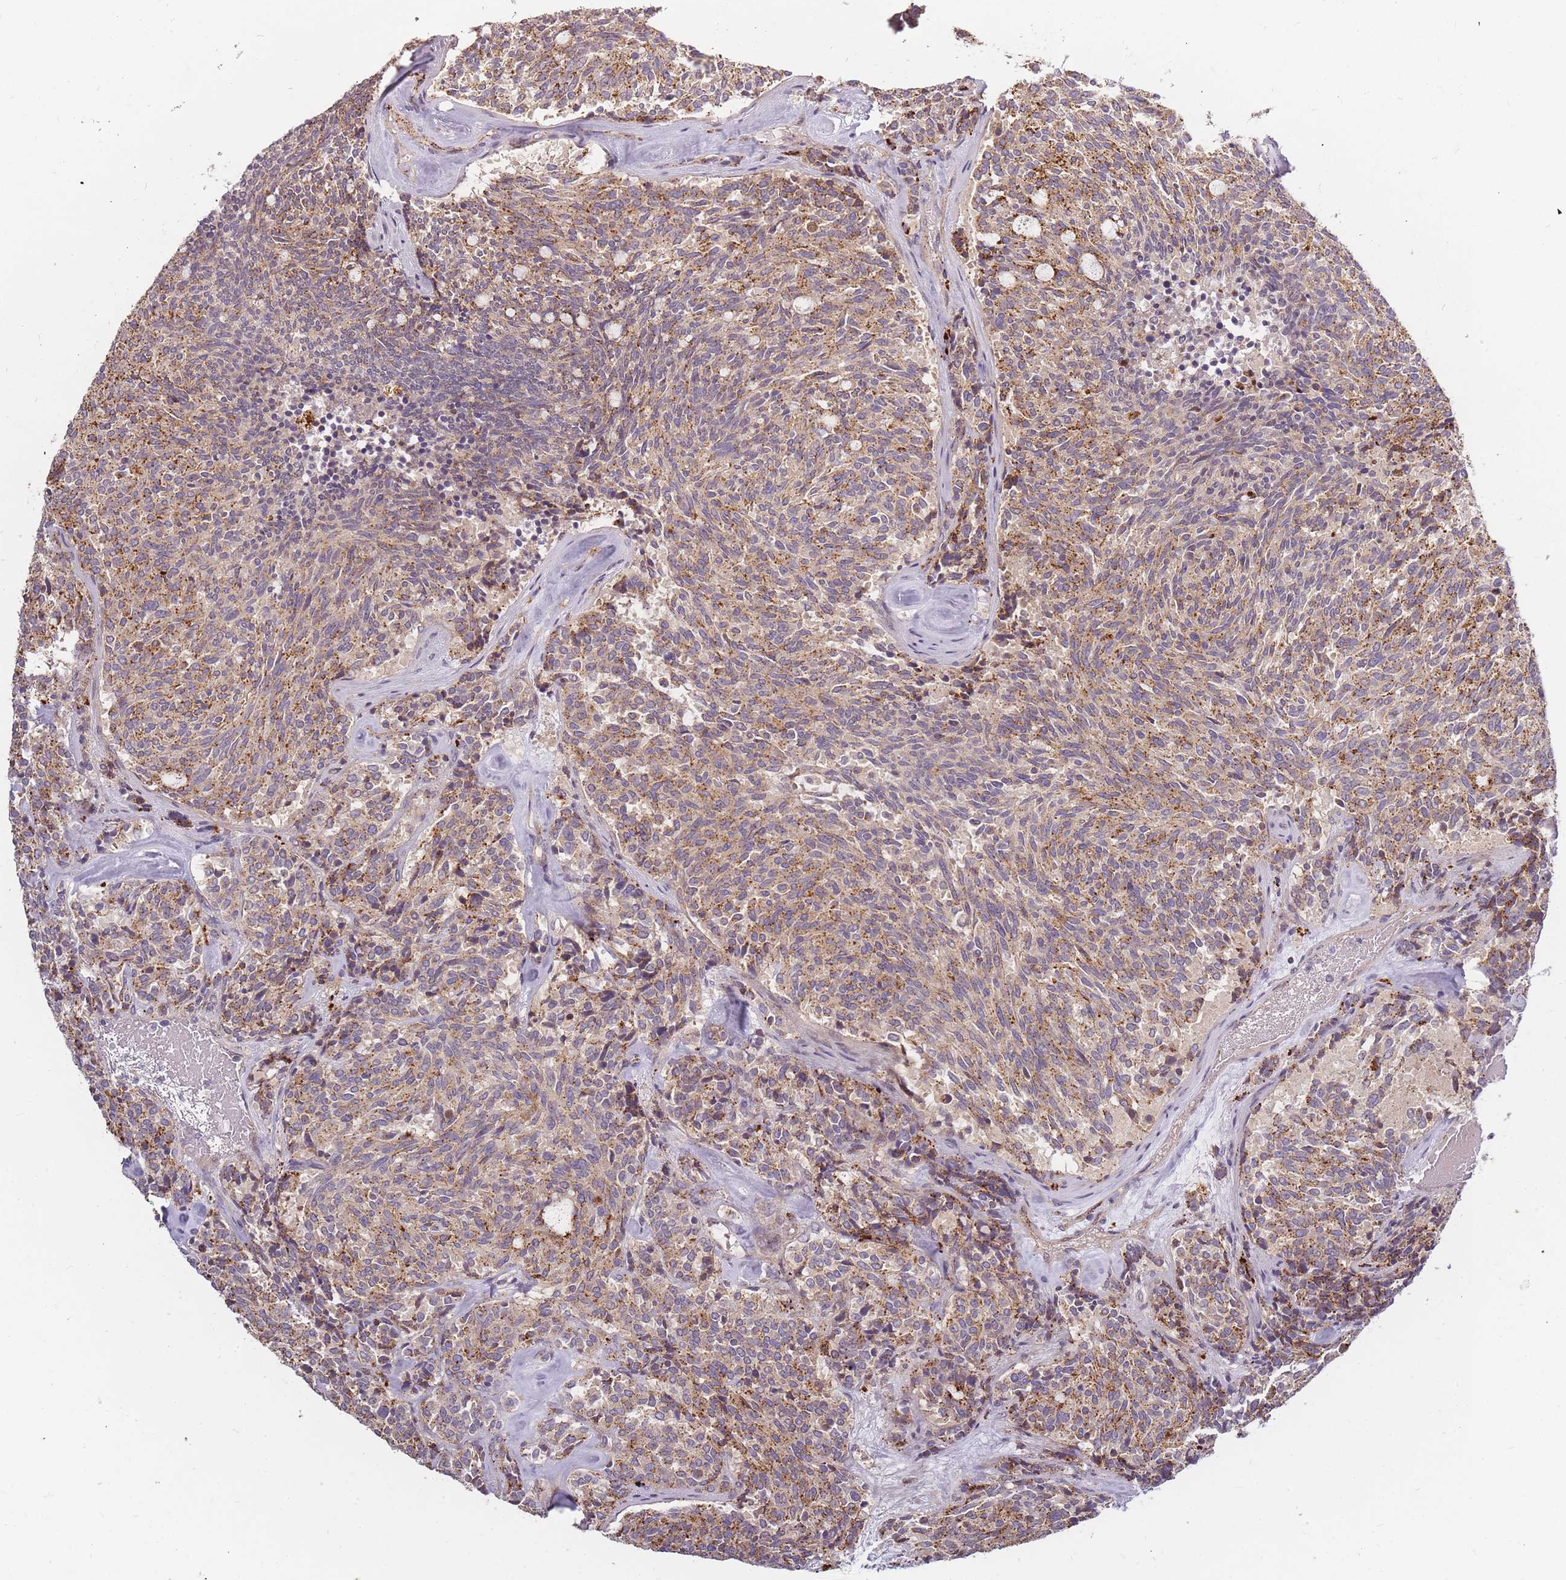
{"staining": {"intensity": "moderate", "quantity": ">75%", "location": "cytoplasmic/membranous"}, "tissue": "carcinoid", "cell_type": "Tumor cells", "image_type": "cancer", "snomed": [{"axis": "morphology", "description": "Carcinoid, malignant, NOS"}, {"axis": "topography", "description": "Pancreas"}], "caption": "Human carcinoid (malignant) stained with a protein marker shows moderate staining in tumor cells.", "gene": "ATG5", "patient": {"sex": "female", "age": 54}}